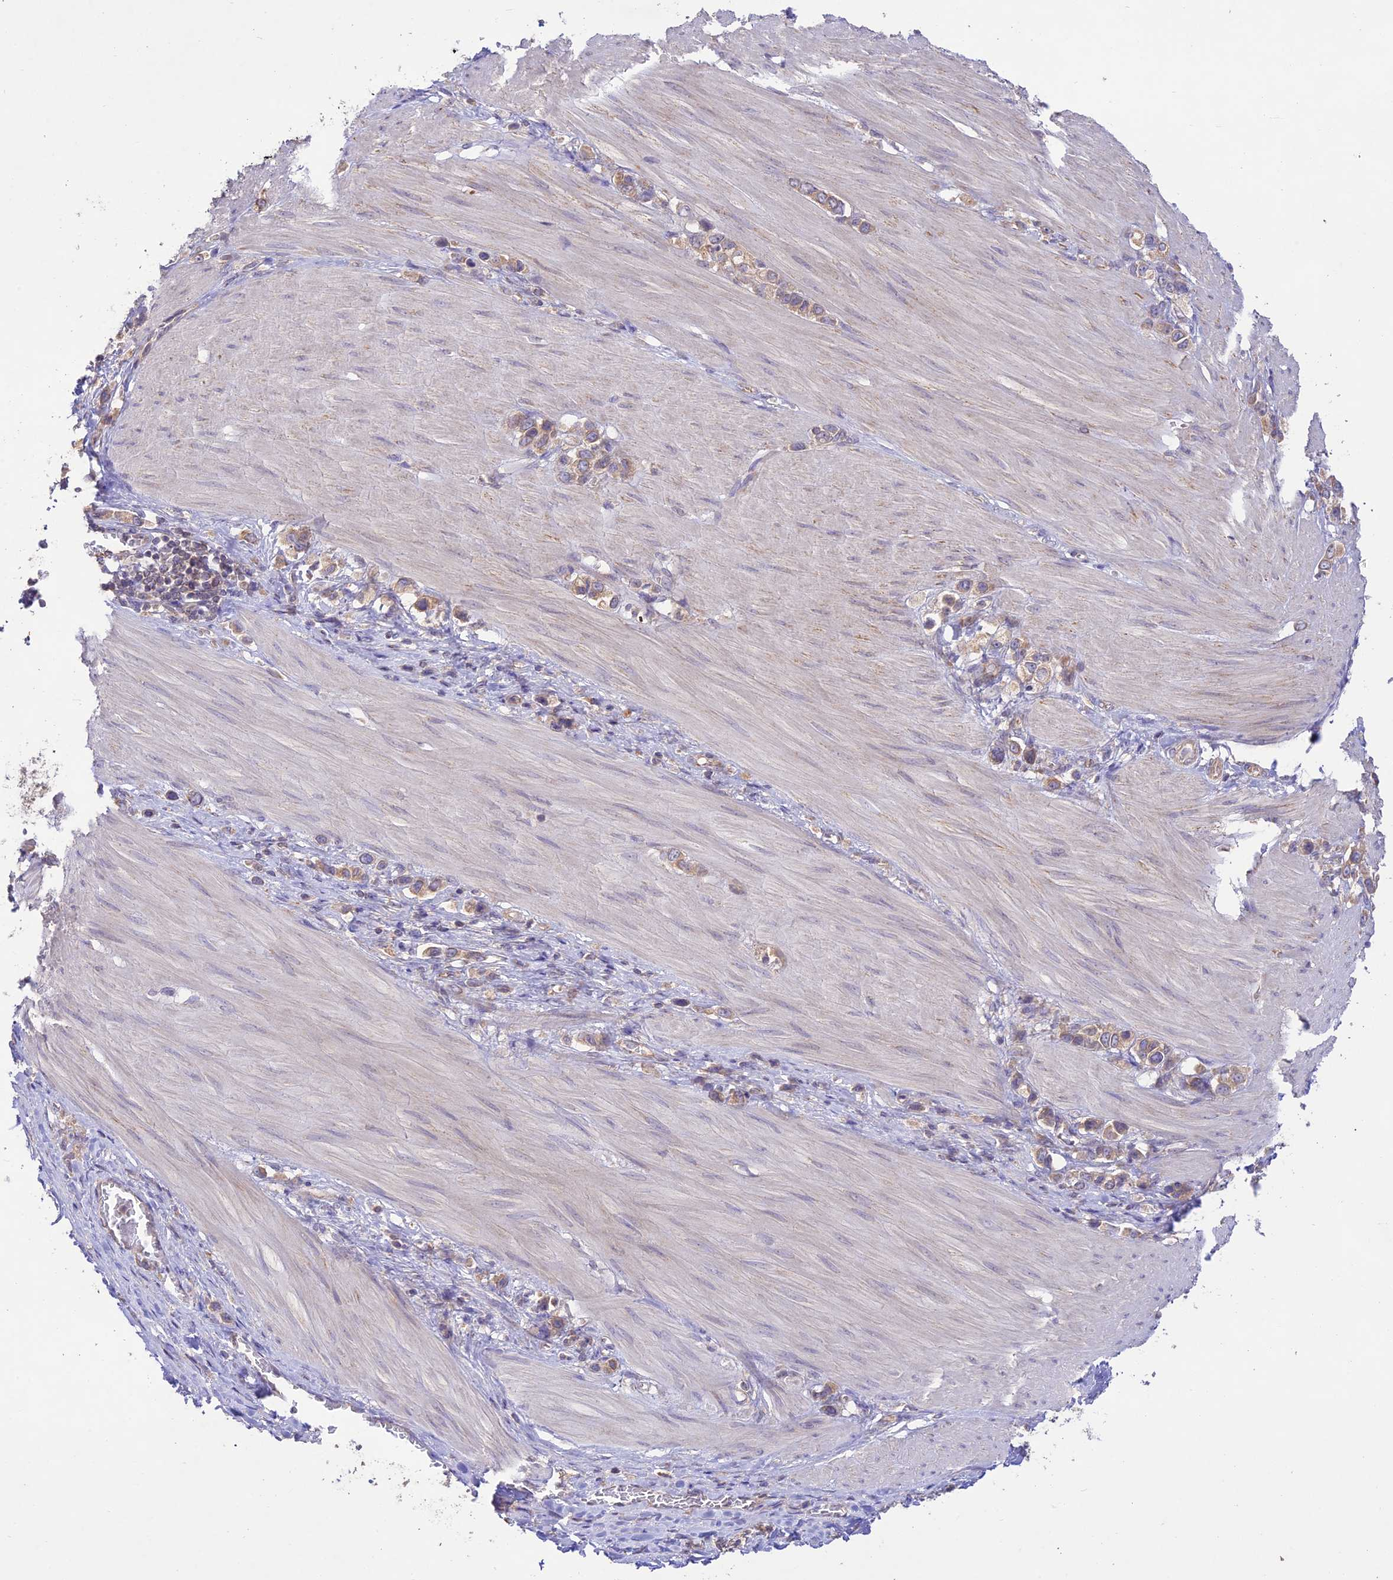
{"staining": {"intensity": "weak", "quantity": ">75%", "location": "cytoplasmic/membranous"}, "tissue": "stomach cancer", "cell_type": "Tumor cells", "image_type": "cancer", "snomed": [{"axis": "morphology", "description": "Adenocarcinoma, NOS"}, {"axis": "topography", "description": "Stomach"}], "caption": "Immunohistochemistry of stomach cancer reveals low levels of weak cytoplasmic/membranous staining in about >75% of tumor cells. (DAB (3,3'-diaminobenzidine) = brown stain, brightfield microscopy at high magnification).", "gene": "TMEM259", "patient": {"sex": "female", "age": 65}}